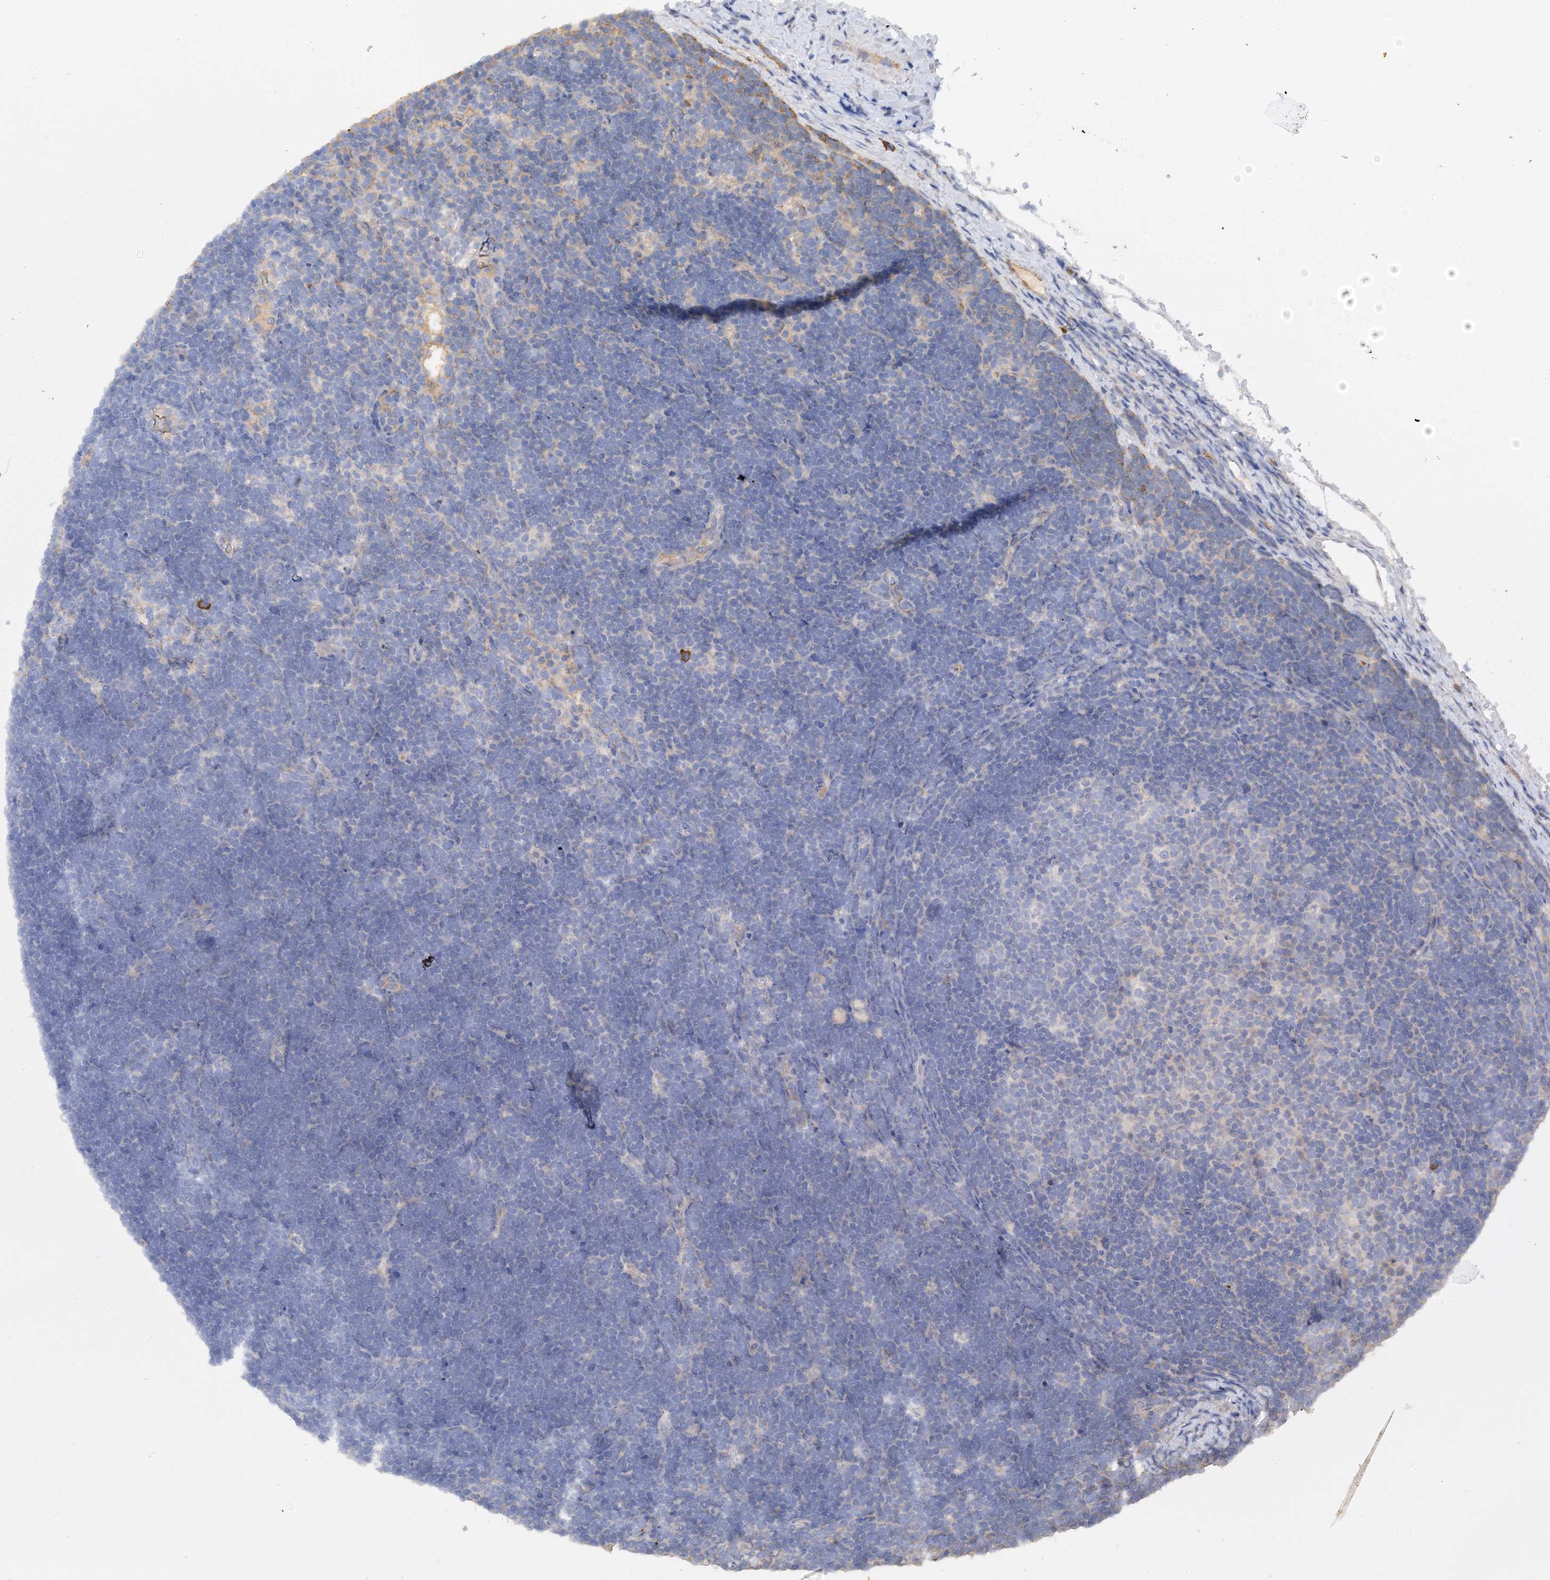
{"staining": {"intensity": "negative", "quantity": "none", "location": "none"}, "tissue": "lymphoma", "cell_type": "Tumor cells", "image_type": "cancer", "snomed": [{"axis": "morphology", "description": "Malignant lymphoma, non-Hodgkin's type, High grade"}, {"axis": "topography", "description": "Lymph node"}], "caption": "Immunohistochemistry (IHC) image of neoplastic tissue: human high-grade malignant lymphoma, non-Hodgkin's type stained with DAB (3,3'-diaminobenzidine) displays no significant protein positivity in tumor cells.", "gene": "SLC5A11", "patient": {"sex": "male", "age": 13}}